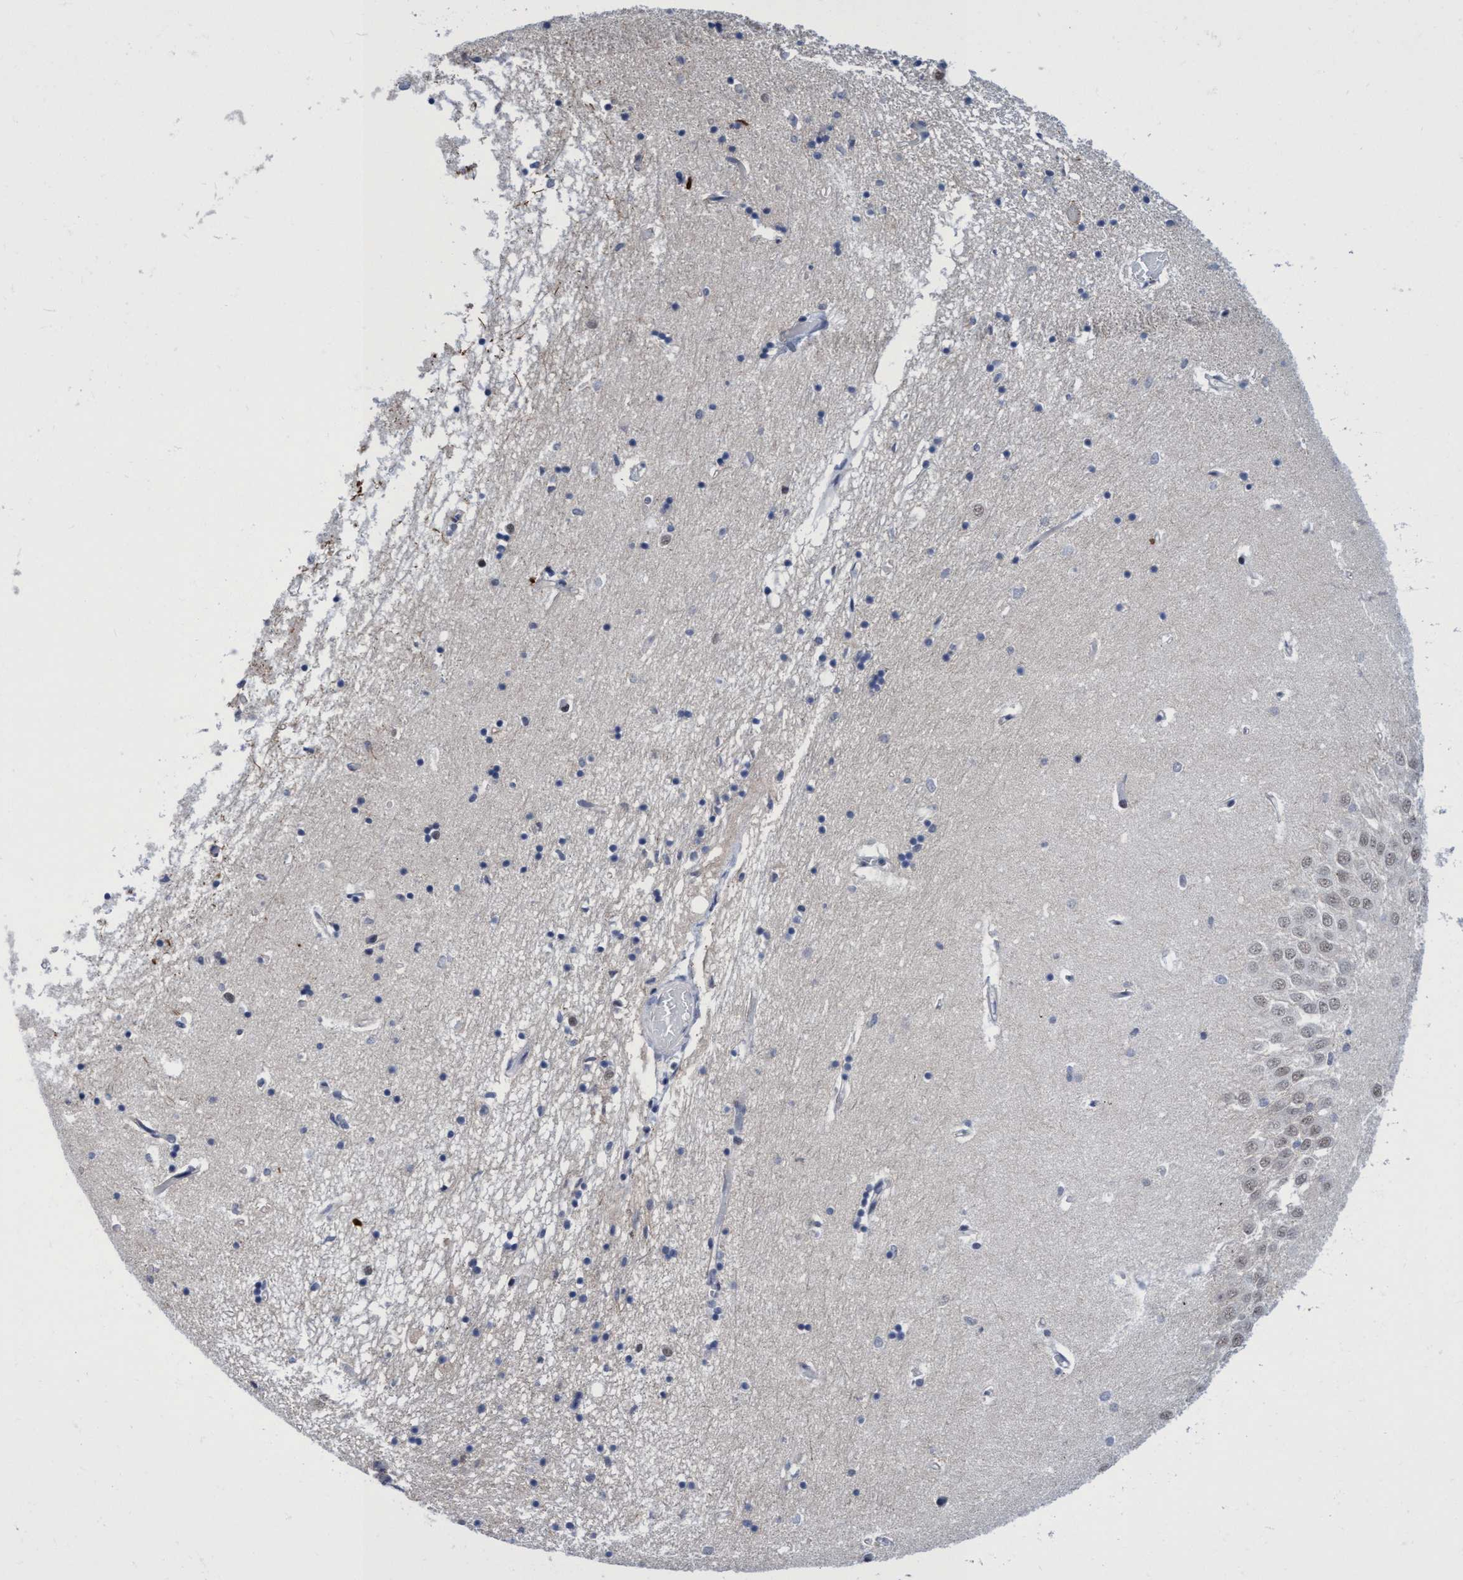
{"staining": {"intensity": "negative", "quantity": "none", "location": "none"}, "tissue": "hippocampus", "cell_type": "Glial cells", "image_type": "normal", "snomed": [{"axis": "morphology", "description": "Normal tissue, NOS"}, {"axis": "topography", "description": "Hippocampus"}], "caption": "IHC of unremarkable human hippocampus displays no staining in glial cells.", "gene": "C9orf78", "patient": {"sex": "male", "age": 70}}